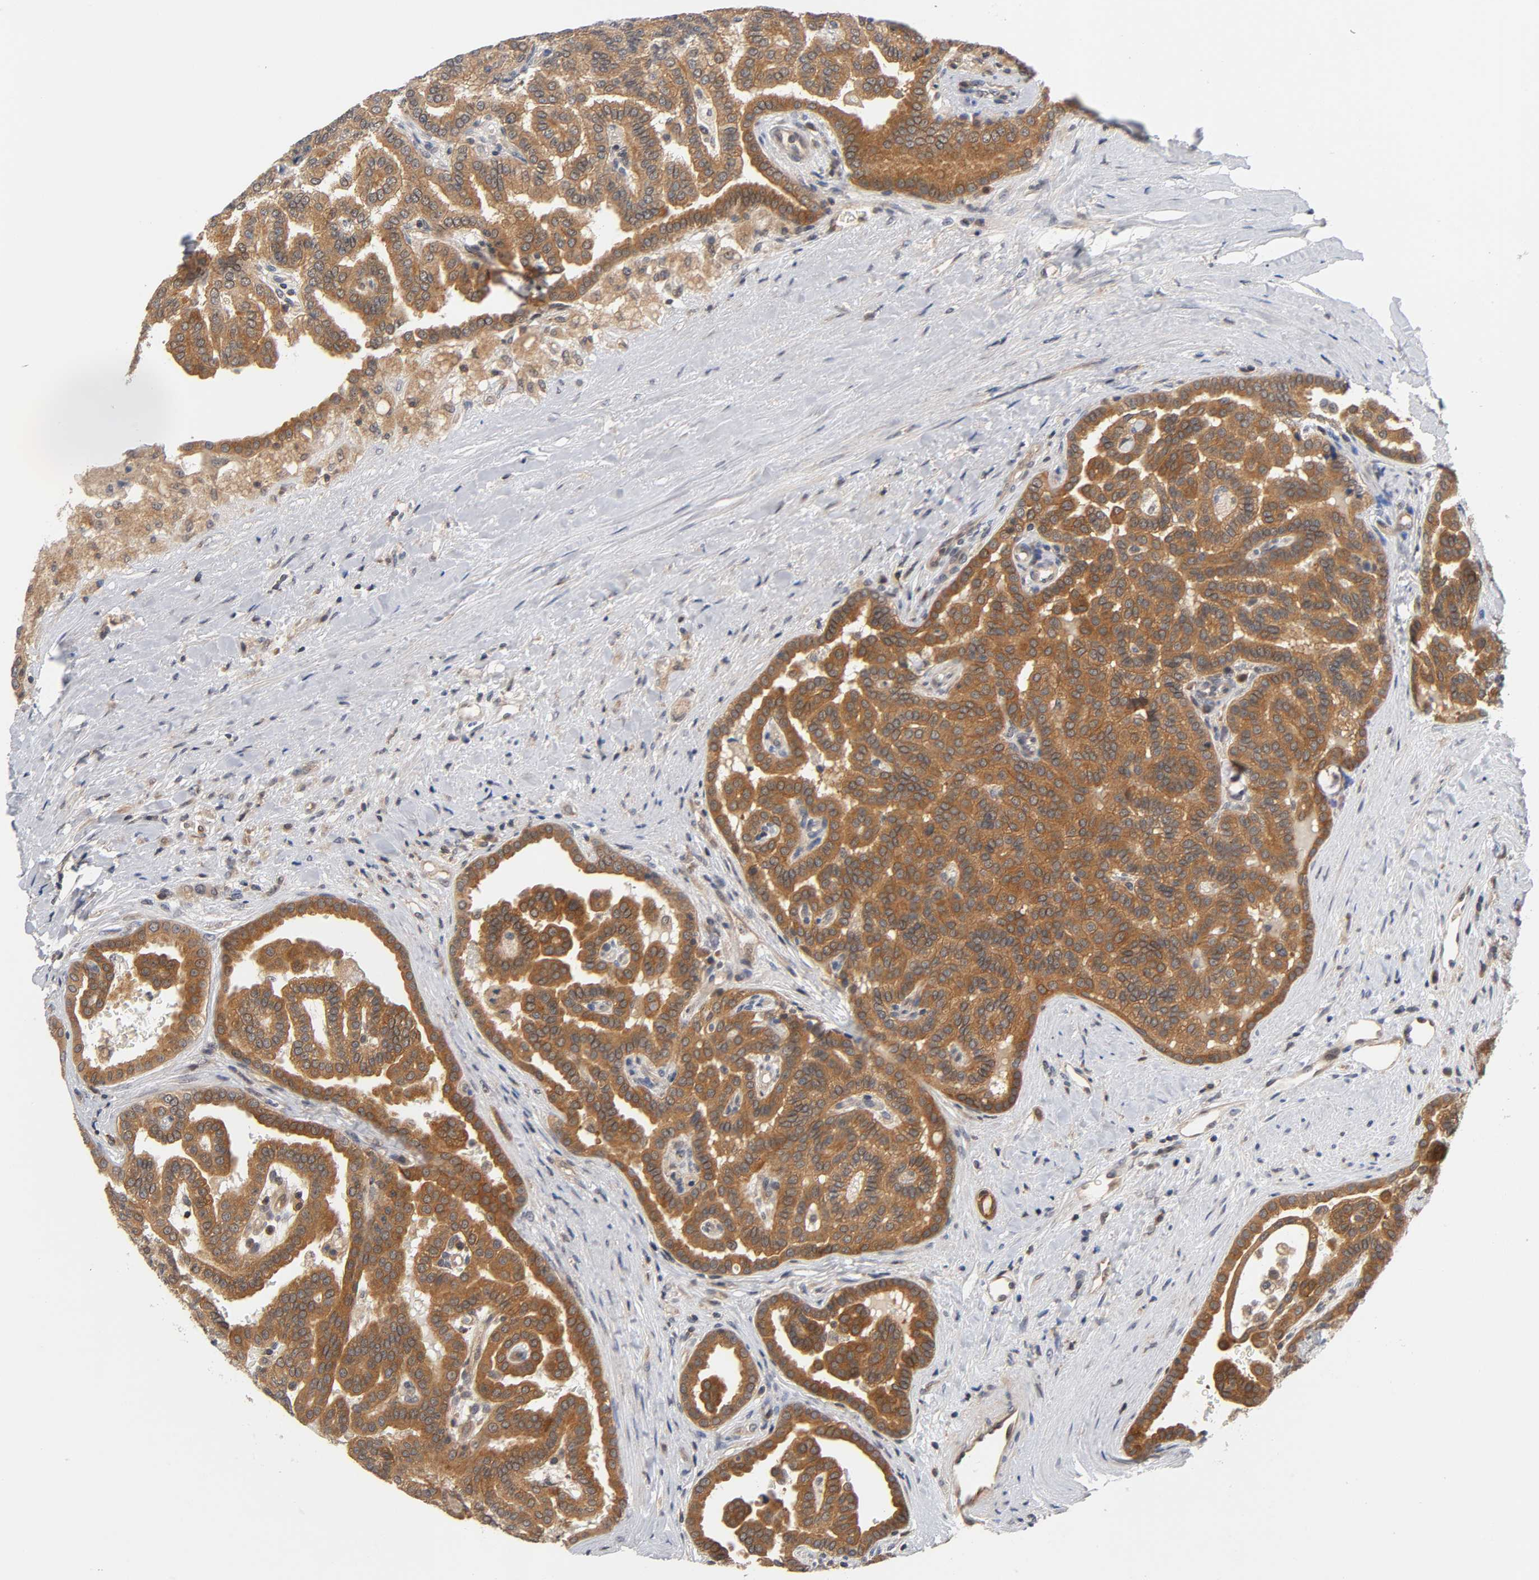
{"staining": {"intensity": "moderate", "quantity": ">75%", "location": "cytoplasmic/membranous"}, "tissue": "renal cancer", "cell_type": "Tumor cells", "image_type": "cancer", "snomed": [{"axis": "morphology", "description": "Adenocarcinoma, NOS"}, {"axis": "topography", "description": "Kidney"}], "caption": "Protein expression analysis of renal cancer displays moderate cytoplasmic/membranous staining in approximately >75% of tumor cells.", "gene": "PRKAB1", "patient": {"sex": "male", "age": 61}}